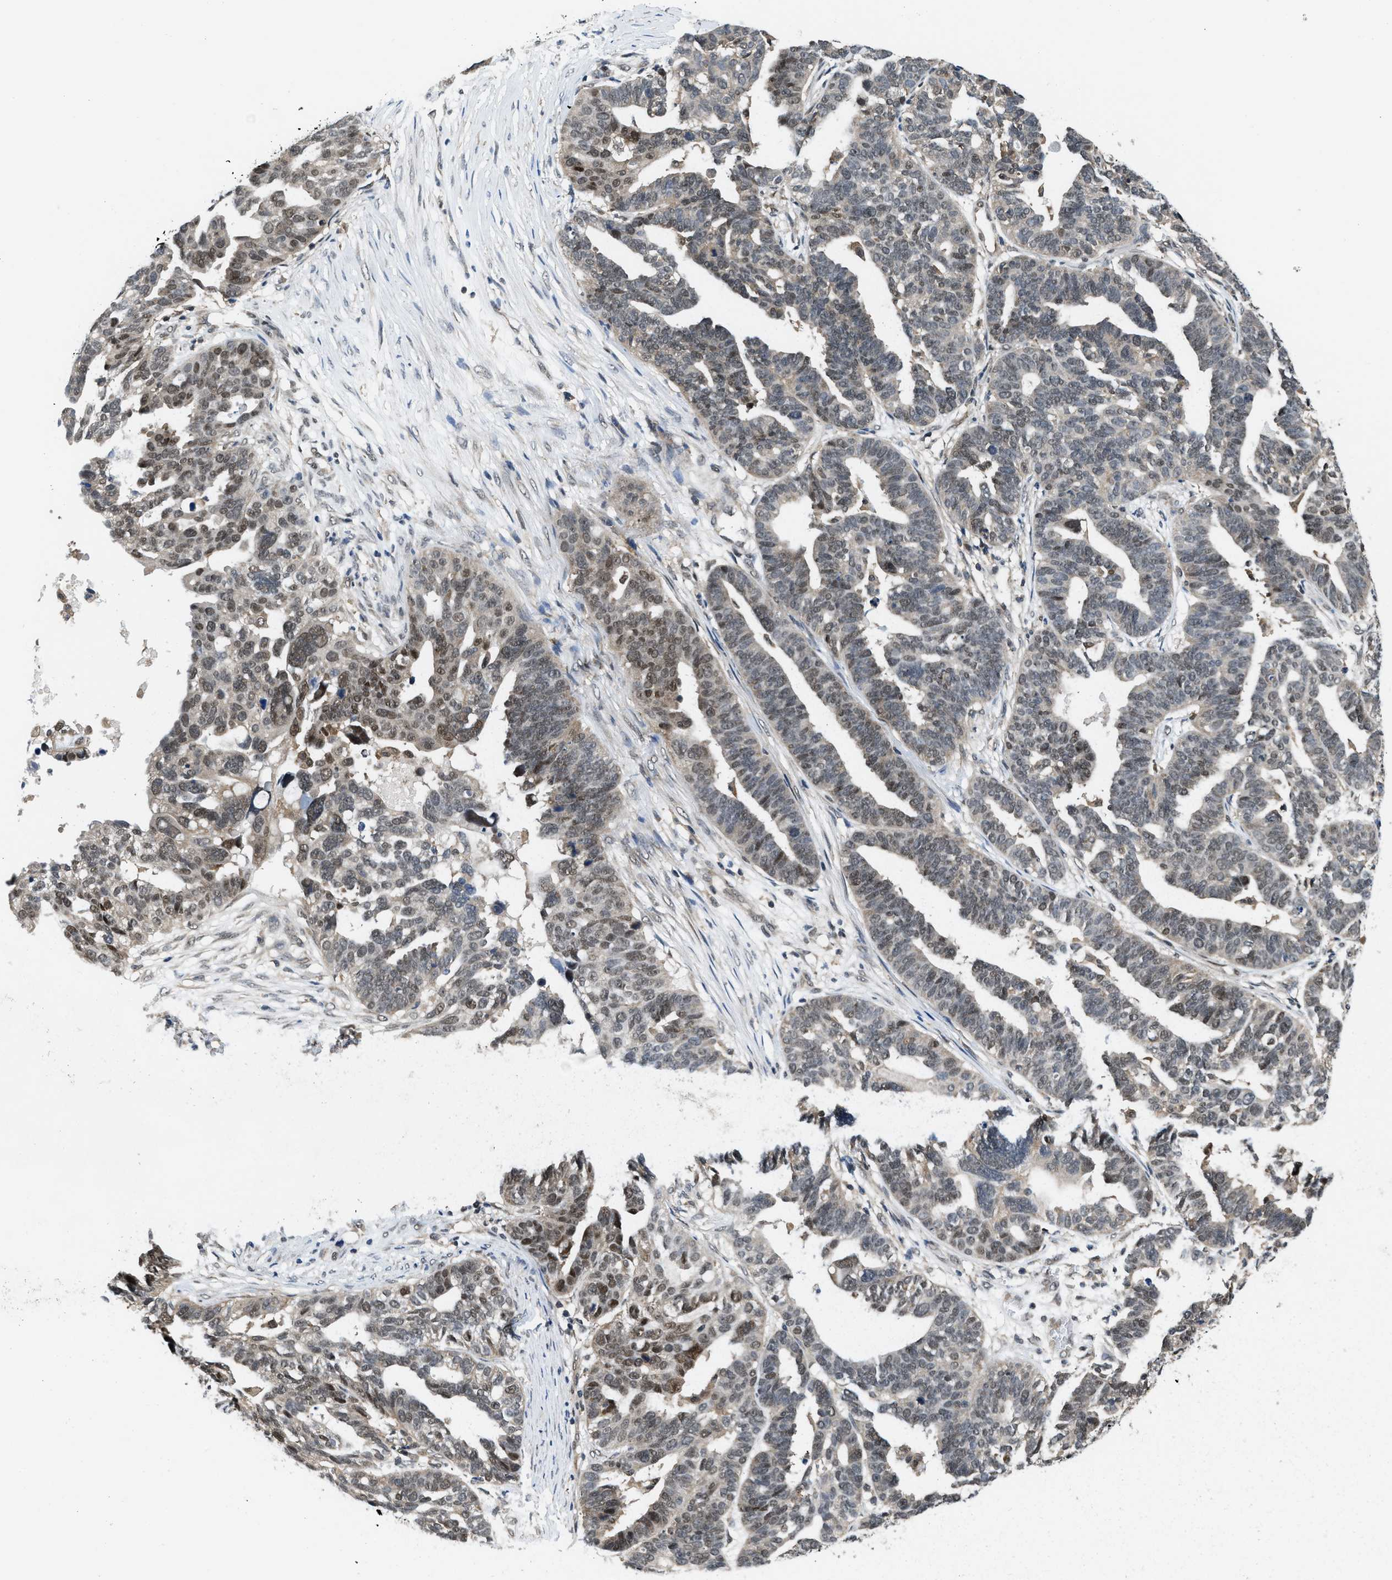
{"staining": {"intensity": "weak", "quantity": "<25%", "location": "nuclear"}, "tissue": "ovarian cancer", "cell_type": "Tumor cells", "image_type": "cancer", "snomed": [{"axis": "morphology", "description": "Cystadenocarcinoma, serous, NOS"}, {"axis": "topography", "description": "Ovary"}], "caption": "An immunohistochemistry (IHC) micrograph of serous cystadenocarcinoma (ovarian) is shown. There is no staining in tumor cells of serous cystadenocarcinoma (ovarian). Brightfield microscopy of IHC stained with DAB (brown) and hematoxylin (blue), captured at high magnification.", "gene": "ATF7IP", "patient": {"sex": "female", "age": 59}}